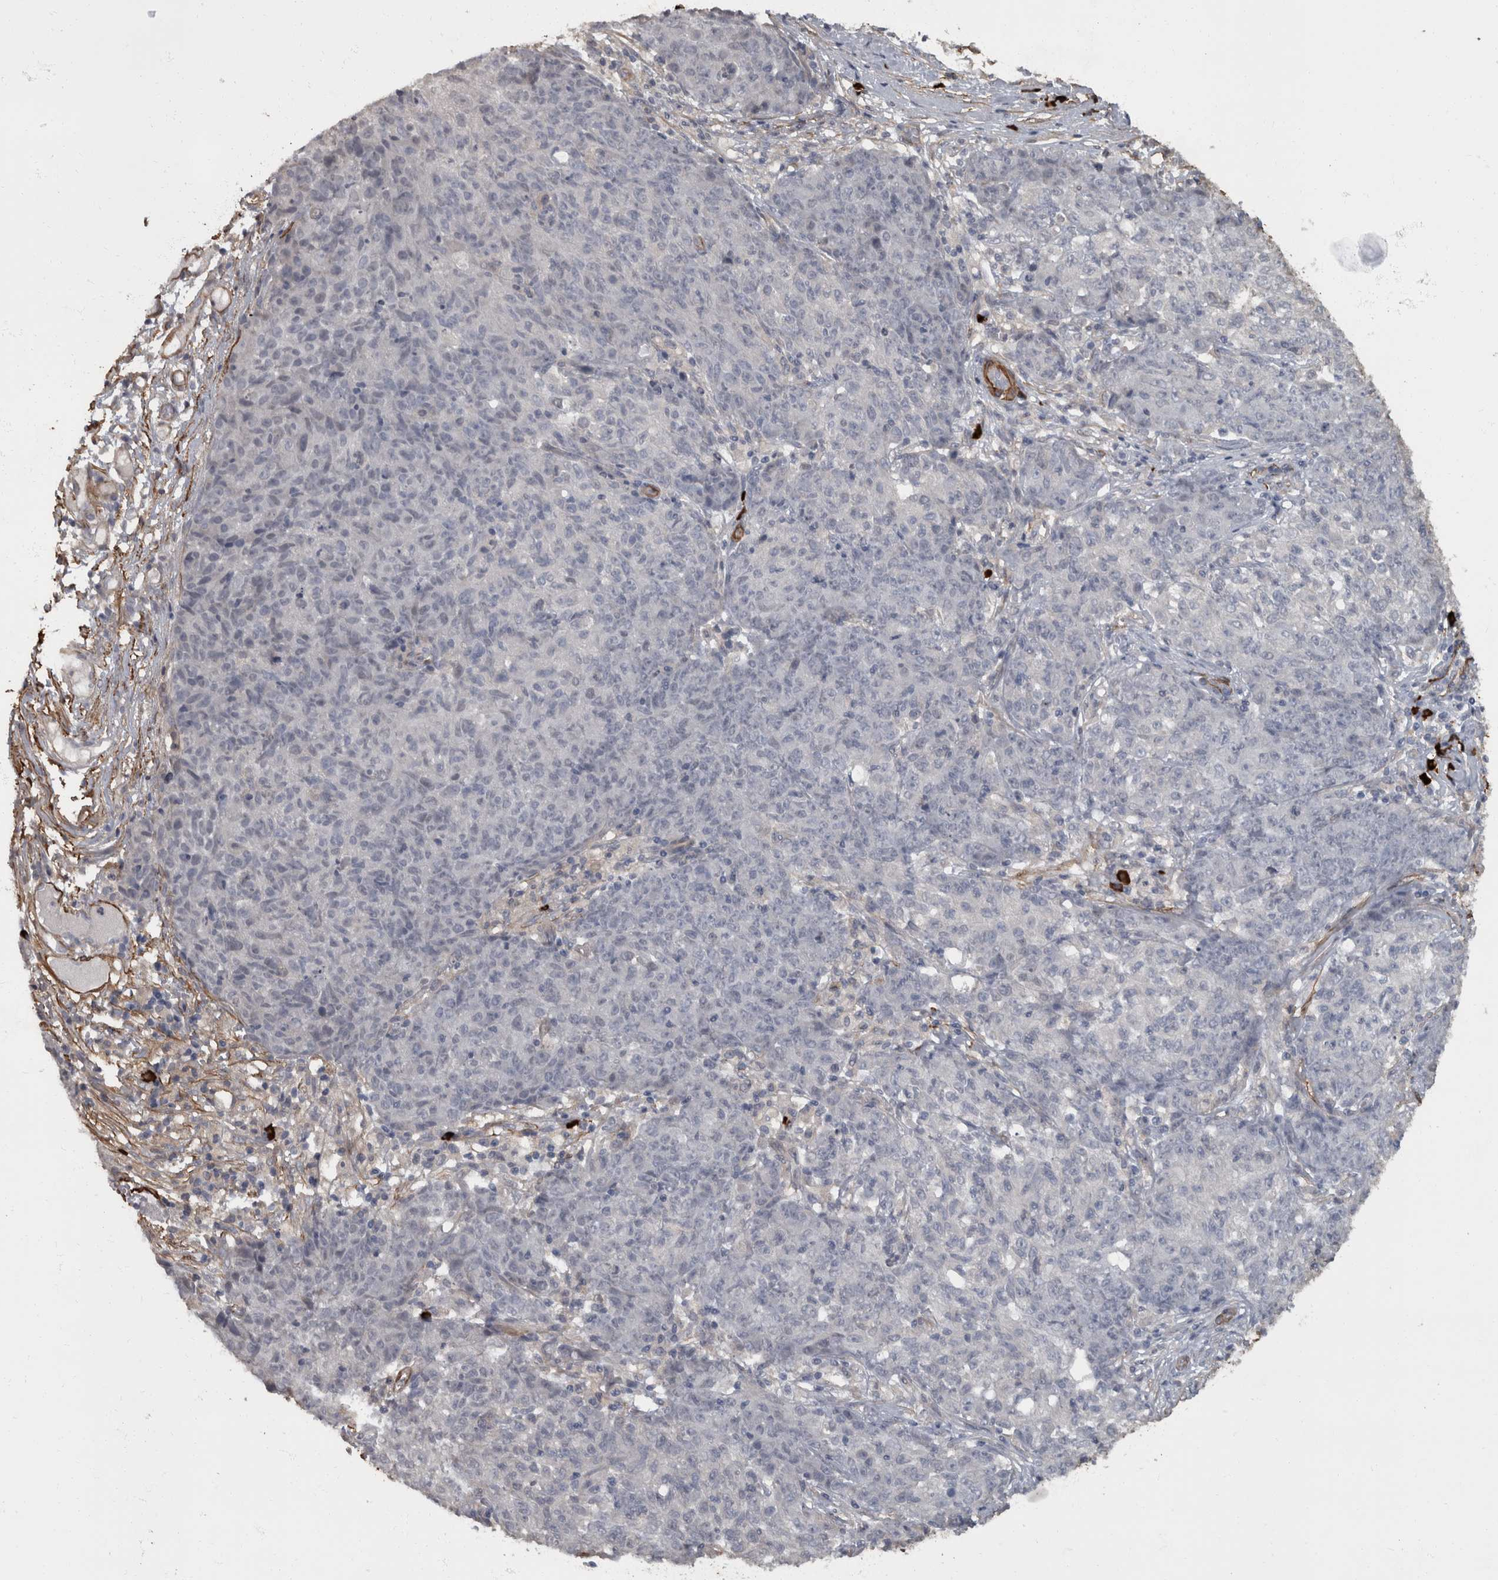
{"staining": {"intensity": "negative", "quantity": "none", "location": "none"}, "tissue": "ovarian cancer", "cell_type": "Tumor cells", "image_type": "cancer", "snomed": [{"axis": "morphology", "description": "Carcinoma, endometroid"}, {"axis": "topography", "description": "Ovary"}], "caption": "A histopathology image of ovarian endometroid carcinoma stained for a protein shows no brown staining in tumor cells.", "gene": "MASTL", "patient": {"sex": "female", "age": 42}}